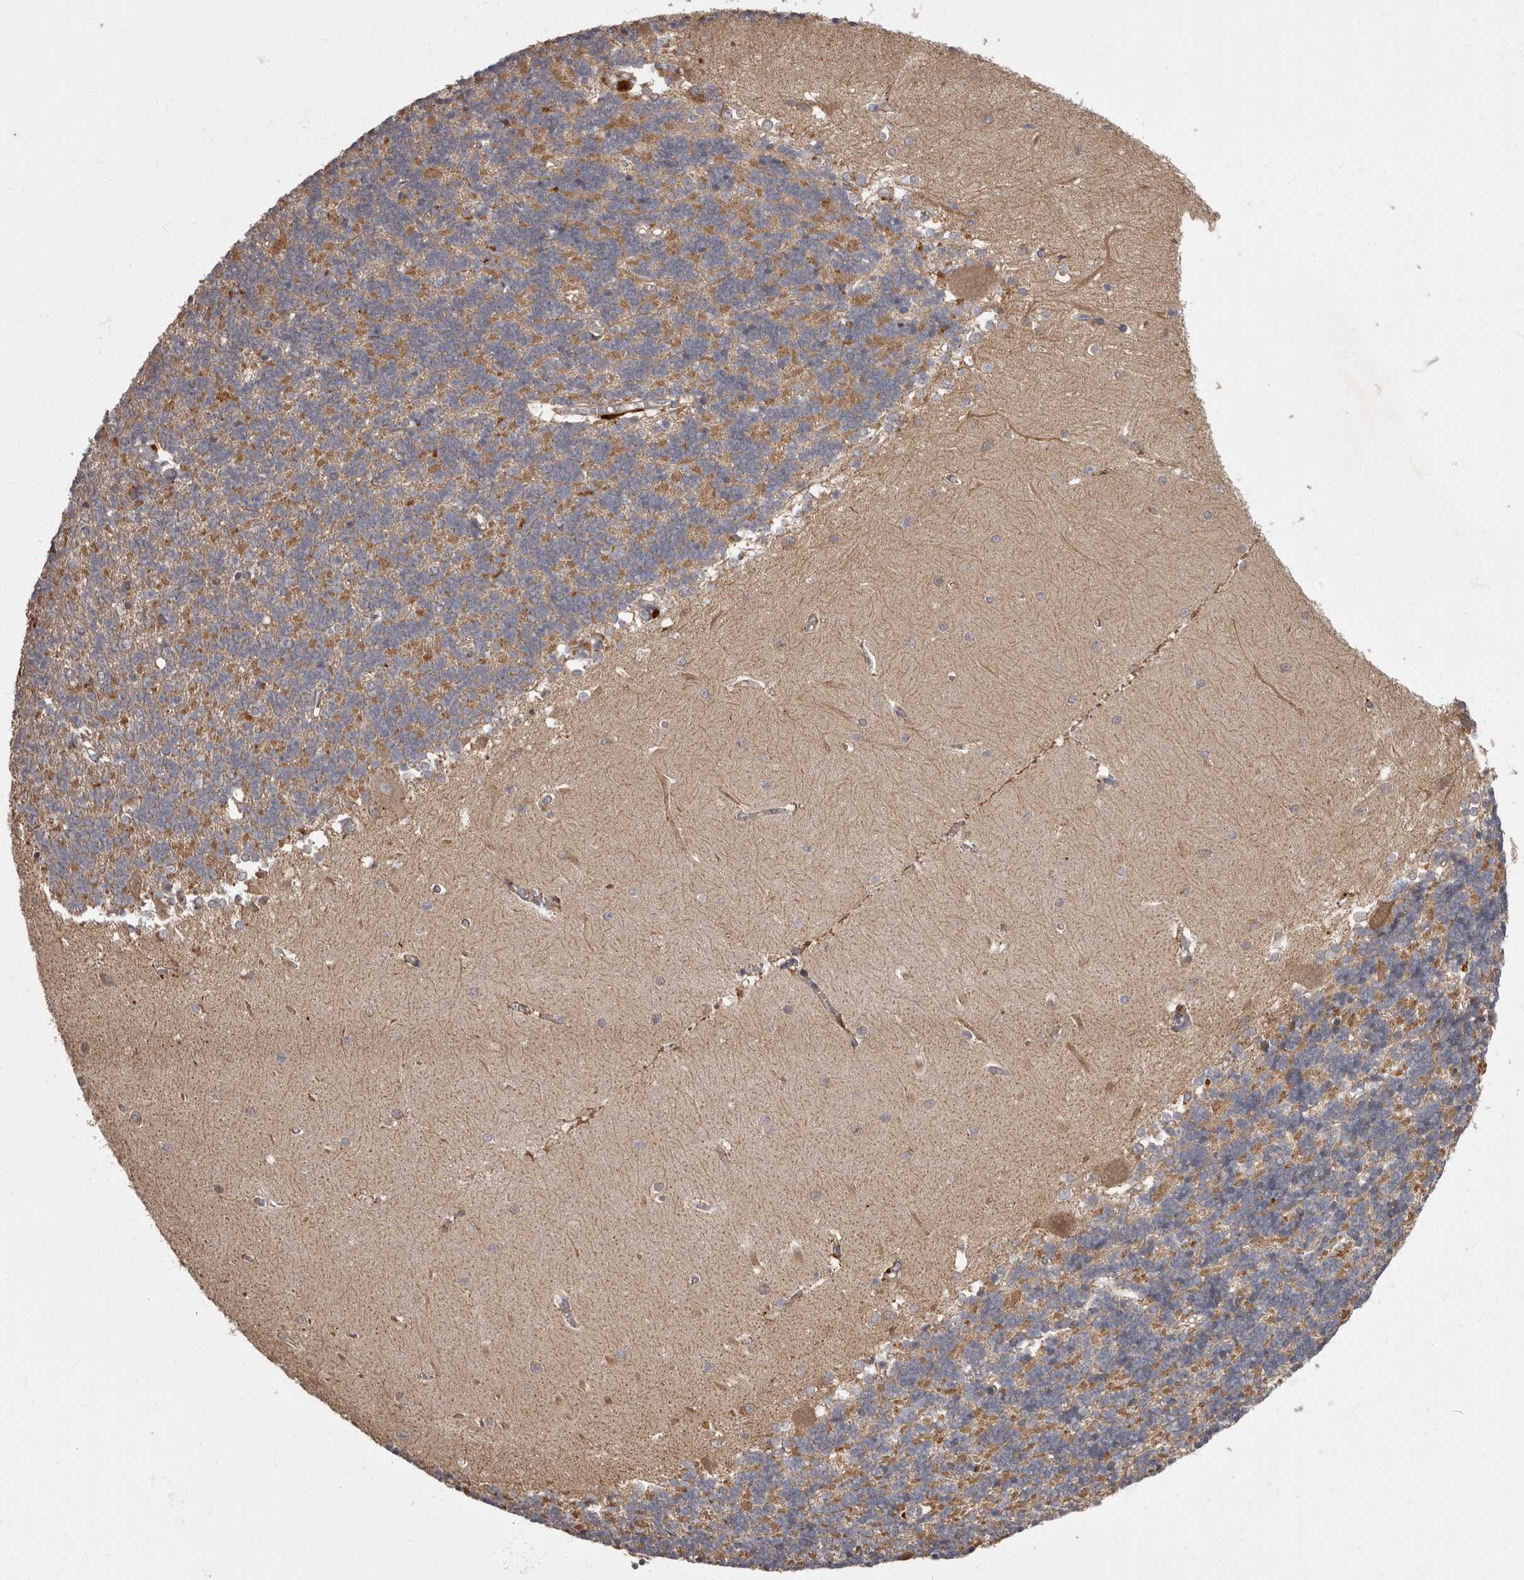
{"staining": {"intensity": "moderate", "quantity": "25%-75%", "location": "cytoplasmic/membranous"}, "tissue": "cerebellum", "cell_type": "Cells in granular layer", "image_type": "normal", "snomed": [{"axis": "morphology", "description": "Normal tissue, NOS"}, {"axis": "topography", "description": "Cerebellum"}], "caption": "An immunohistochemistry image of unremarkable tissue is shown. Protein staining in brown shows moderate cytoplasmic/membranous positivity in cerebellum within cells in granular layer. Using DAB (3,3'-diaminobenzidine) (brown) and hematoxylin (blue) stains, captured at high magnification using brightfield microscopy.", "gene": "ADCY2", "patient": {"sex": "male", "age": 37}}